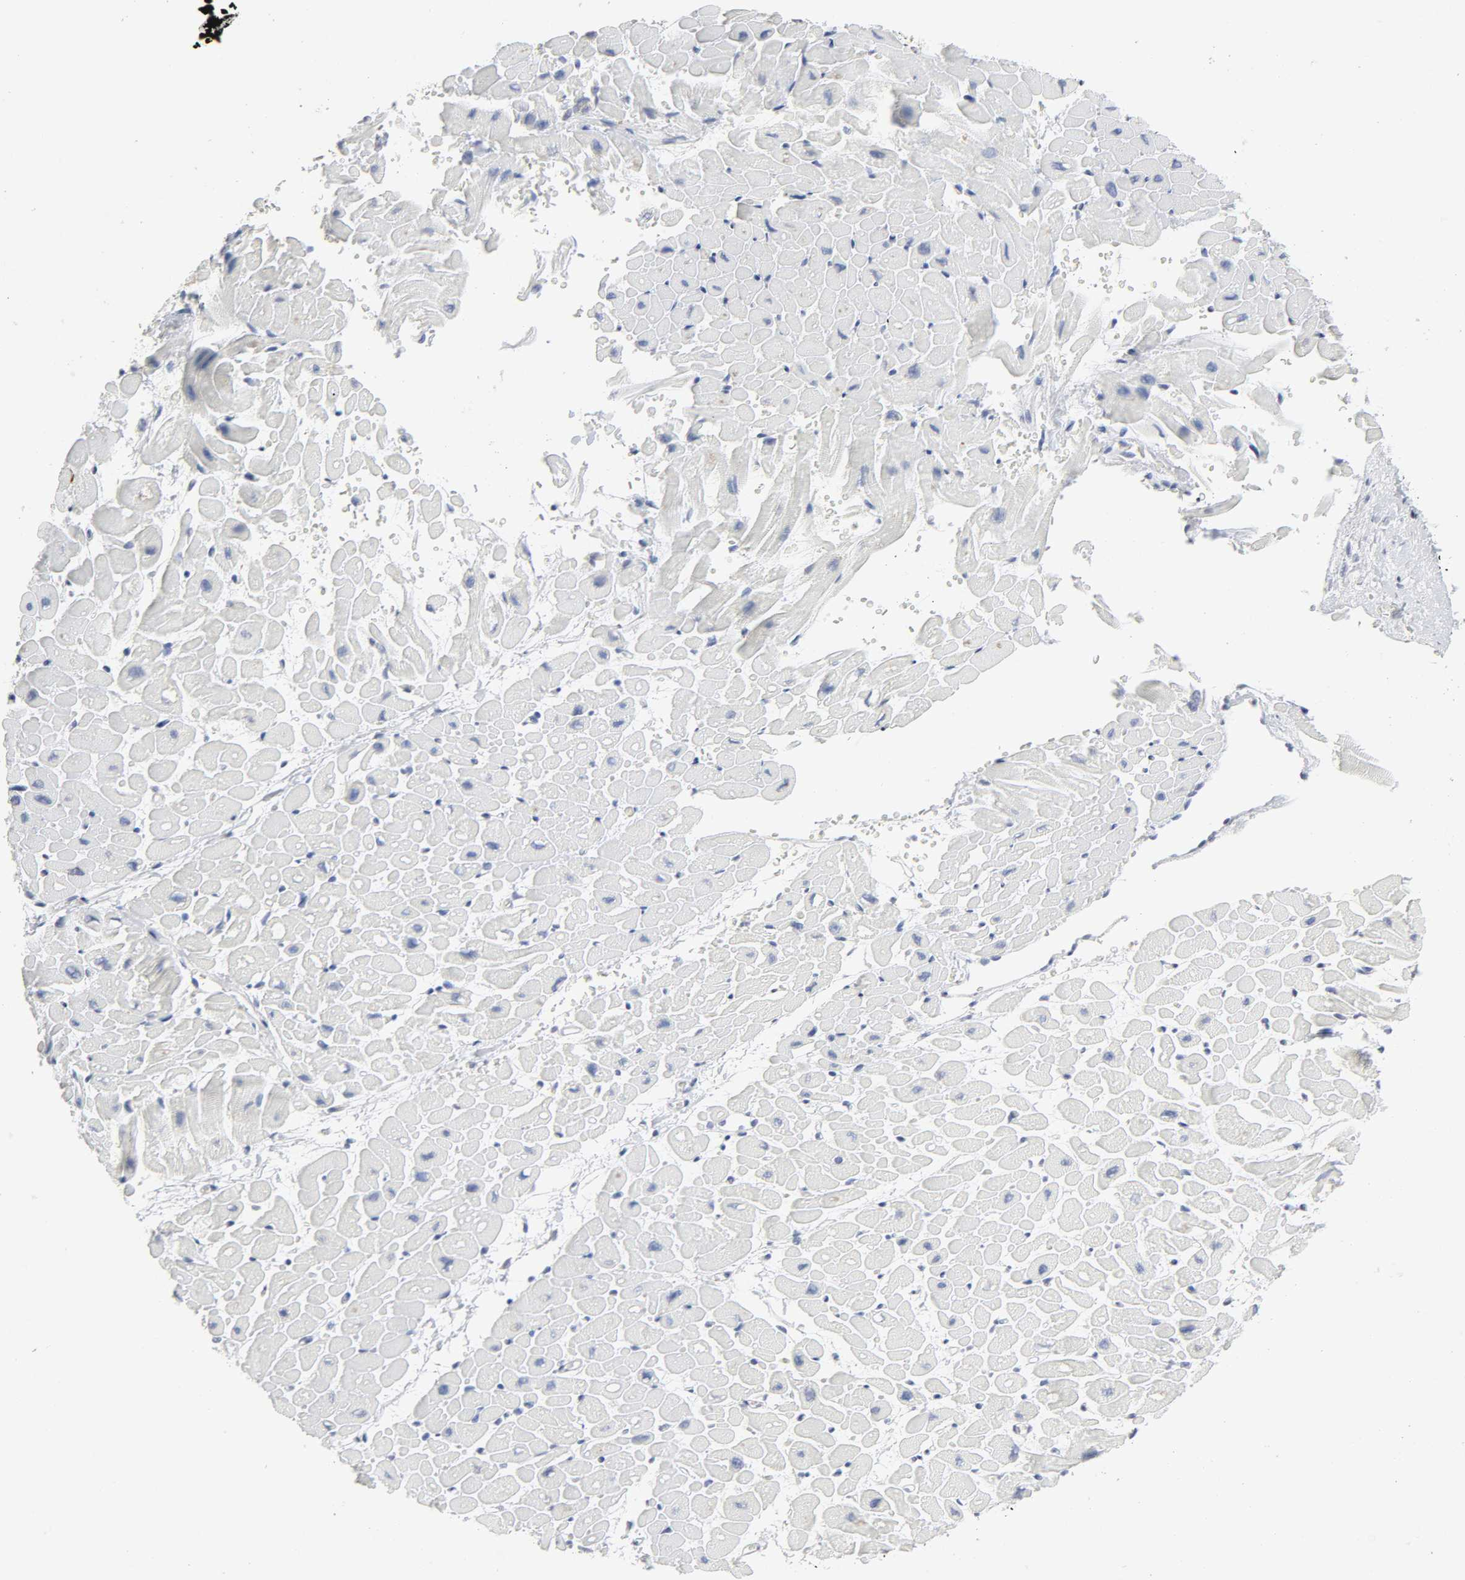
{"staining": {"intensity": "negative", "quantity": "none", "location": "none"}, "tissue": "heart muscle", "cell_type": "Cardiomyocytes", "image_type": "normal", "snomed": [{"axis": "morphology", "description": "Normal tissue, NOS"}, {"axis": "topography", "description": "Heart"}], "caption": "High magnification brightfield microscopy of unremarkable heart muscle stained with DAB (brown) and counterstained with hematoxylin (blue): cardiomyocytes show no significant positivity.", "gene": "SLCO1B3", "patient": {"sex": "male", "age": 45}}